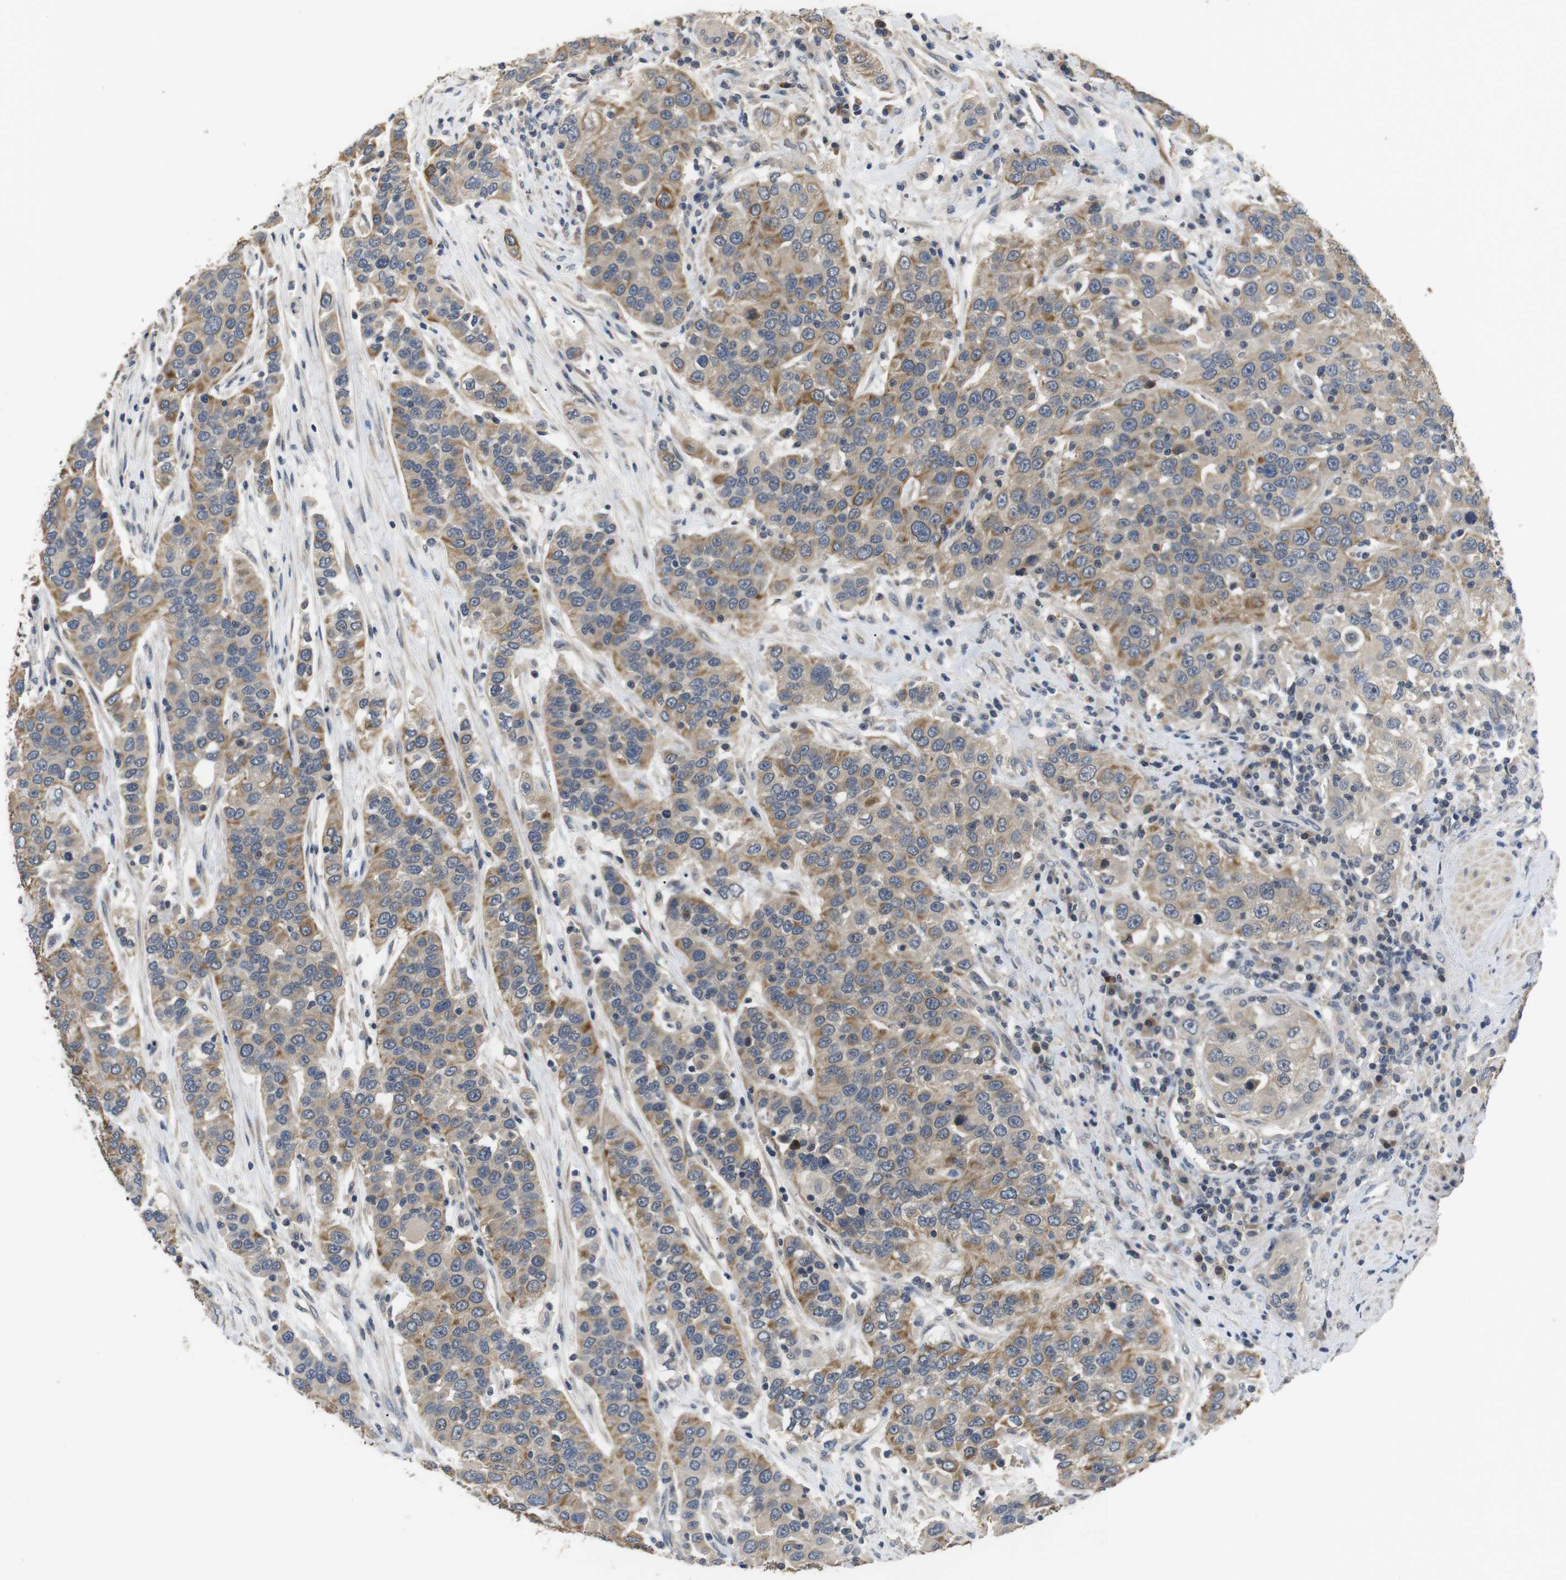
{"staining": {"intensity": "weak", "quantity": ">75%", "location": "cytoplasmic/membranous"}, "tissue": "urothelial cancer", "cell_type": "Tumor cells", "image_type": "cancer", "snomed": [{"axis": "morphology", "description": "Urothelial carcinoma, High grade"}, {"axis": "topography", "description": "Urinary bladder"}], "caption": "IHC staining of urothelial carcinoma (high-grade), which demonstrates low levels of weak cytoplasmic/membranous expression in about >75% of tumor cells indicating weak cytoplasmic/membranous protein staining. The staining was performed using DAB (3,3'-diaminobenzidine) (brown) for protein detection and nuclei were counterstained in hematoxylin (blue).", "gene": "ADGRL3", "patient": {"sex": "female", "age": 80}}